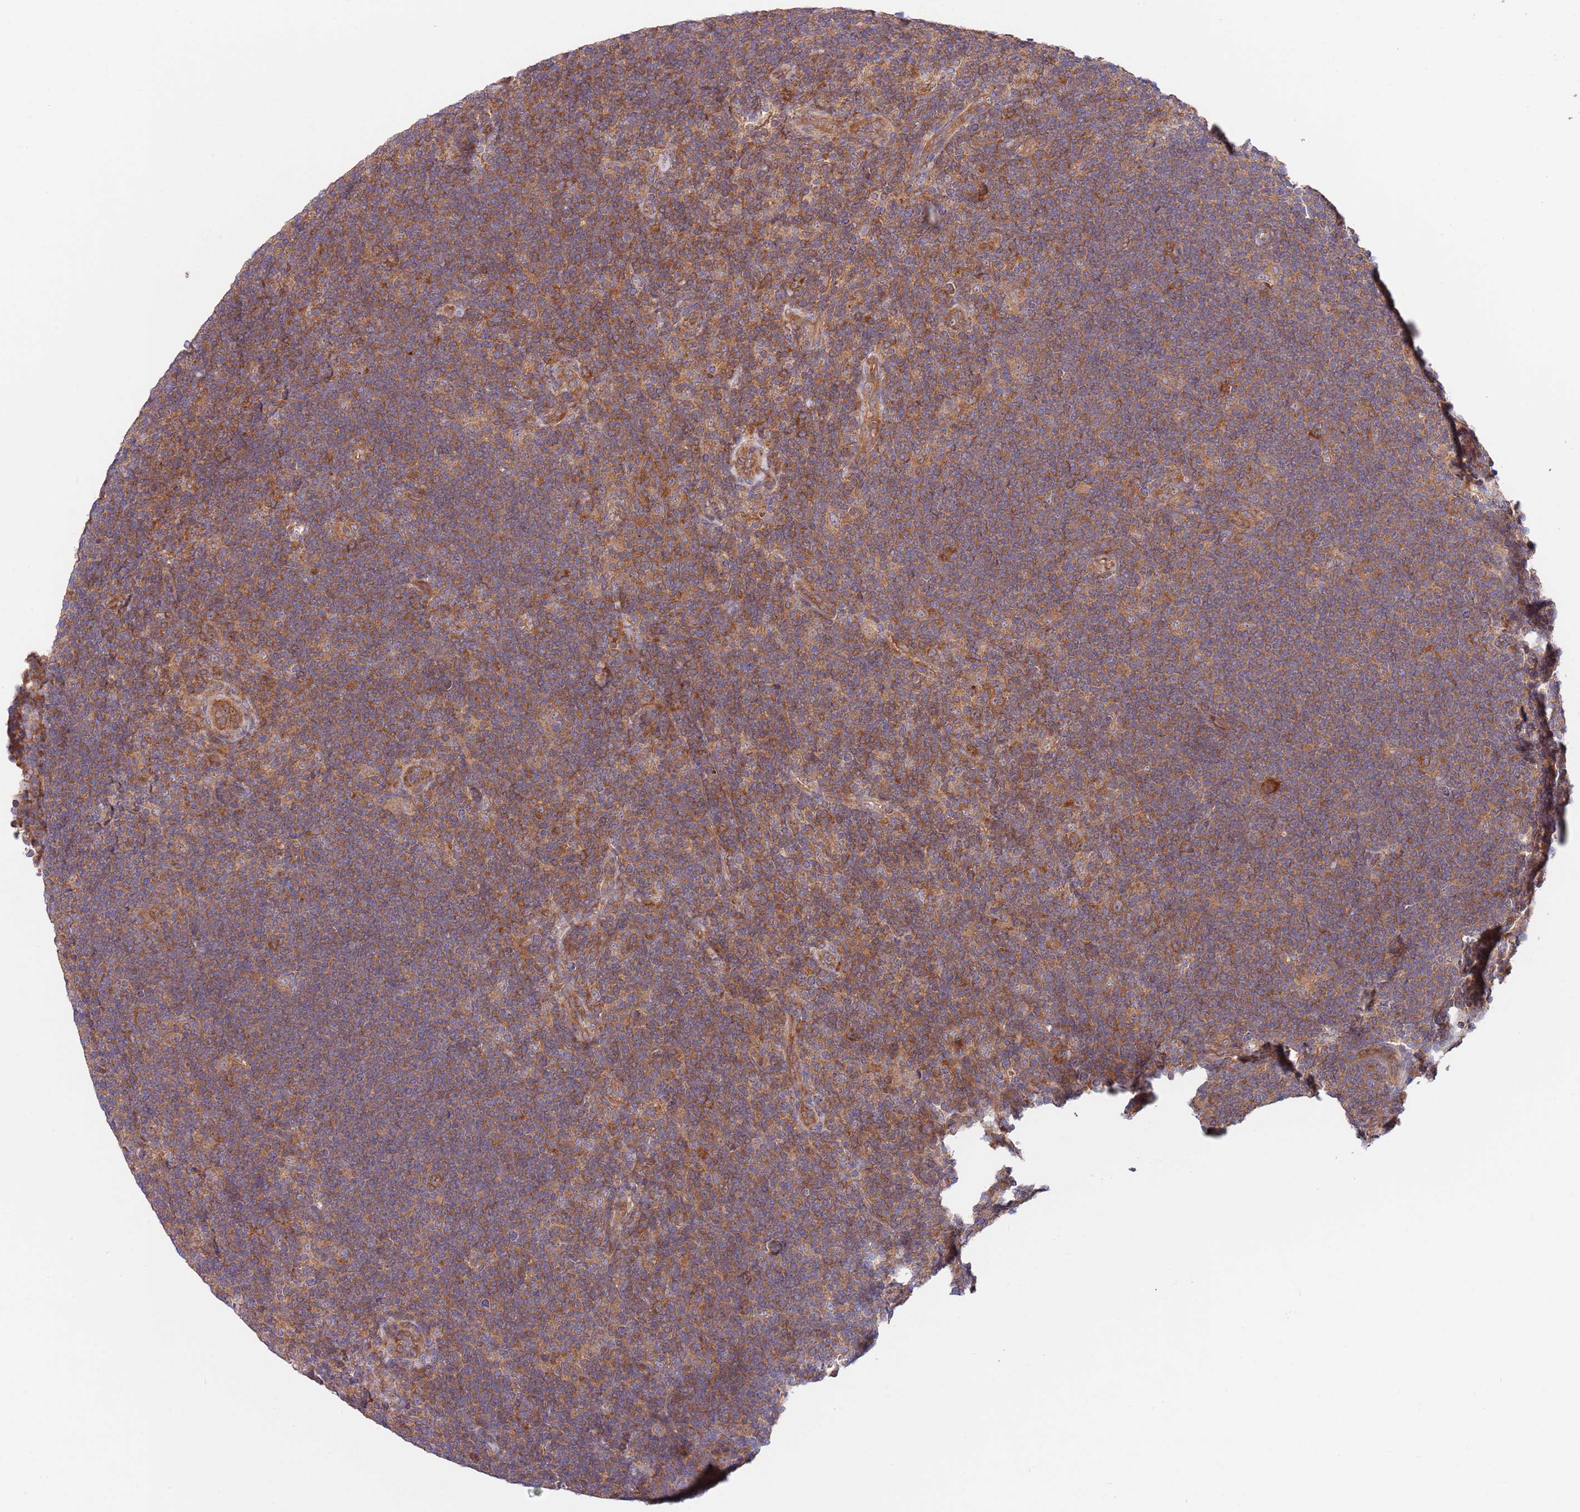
{"staining": {"intensity": "moderate", "quantity": ">75%", "location": "cytoplasmic/membranous"}, "tissue": "lymphoma", "cell_type": "Tumor cells", "image_type": "cancer", "snomed": [{"axis": "morphology", "description": "Hodgkin's disease, NOS"}, {"axis": "topography", "description": "Lymph node"}], "caption": "DAB (3,3'-diaminobenzidine) immunohistochemical staining of lymphoma exhibits moderate cytoplasmic/membranous protein positivity in approximately >75% of tumor cells.", "gene": "EIF3F", "patient": {"sex": "female", "age": 57}}